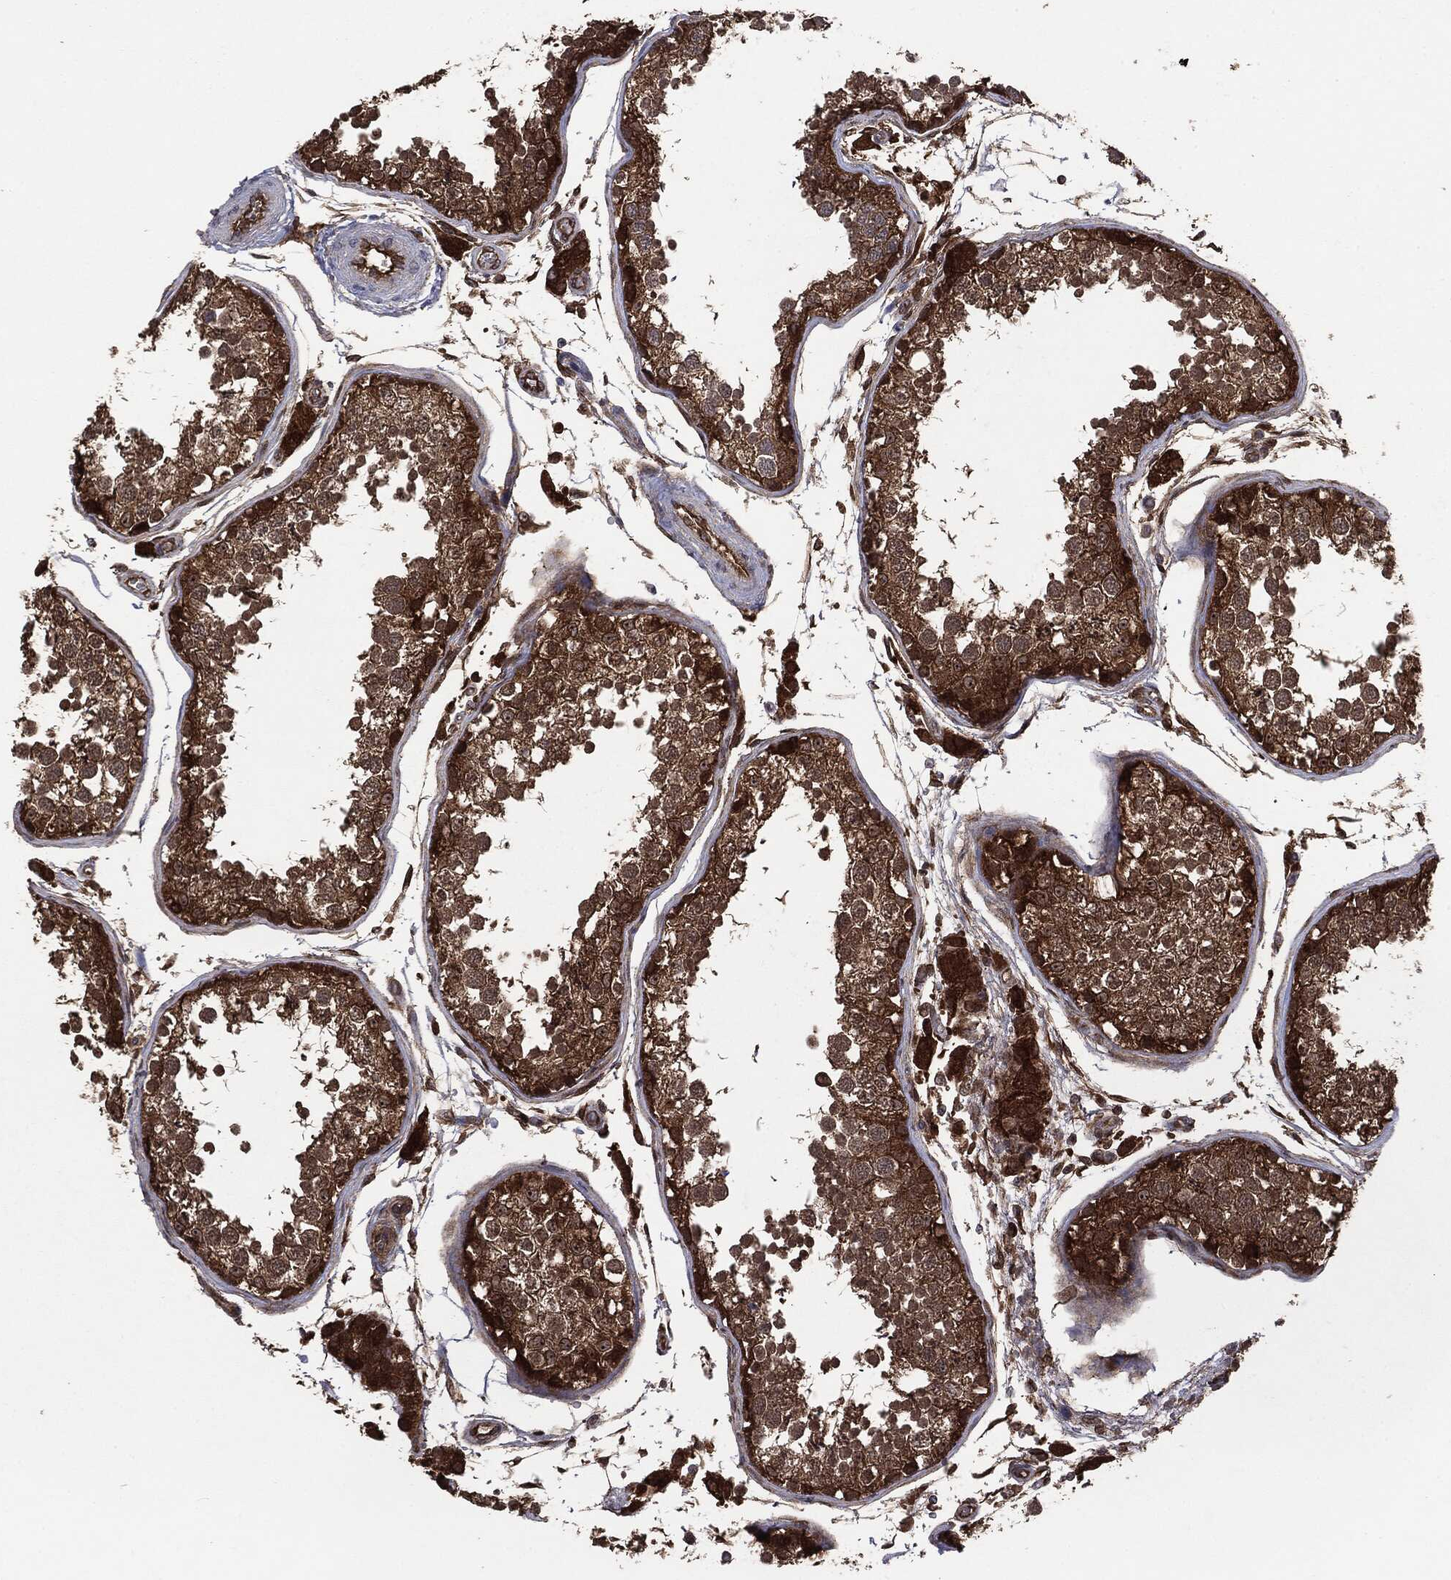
{"staining": {"intensity": "strong", "quantity": ">75%", "location": "cytoplasmic/membranous"}, "tissue": "testis", "cell_type": "Cells in seminiferous ducts", "image_type": "normal", "snomed": [{"axis": "morphology", "description": "Normal tissue, NOS"}, {"axis": "topography", "description": "Testis"}], "caption": "Immunohistochemistry of unremarkable human testis reveals high levels of strong cytoplasmic/membranous positivity in approximately >75% of cells in seminiferous ducts. (Stains: DAB in brown, nuclei in blue, Microscopy: brightfield microscopy at high magnification).", "gene": "NME1", "patient": {"sex": "male", "age": 29}}